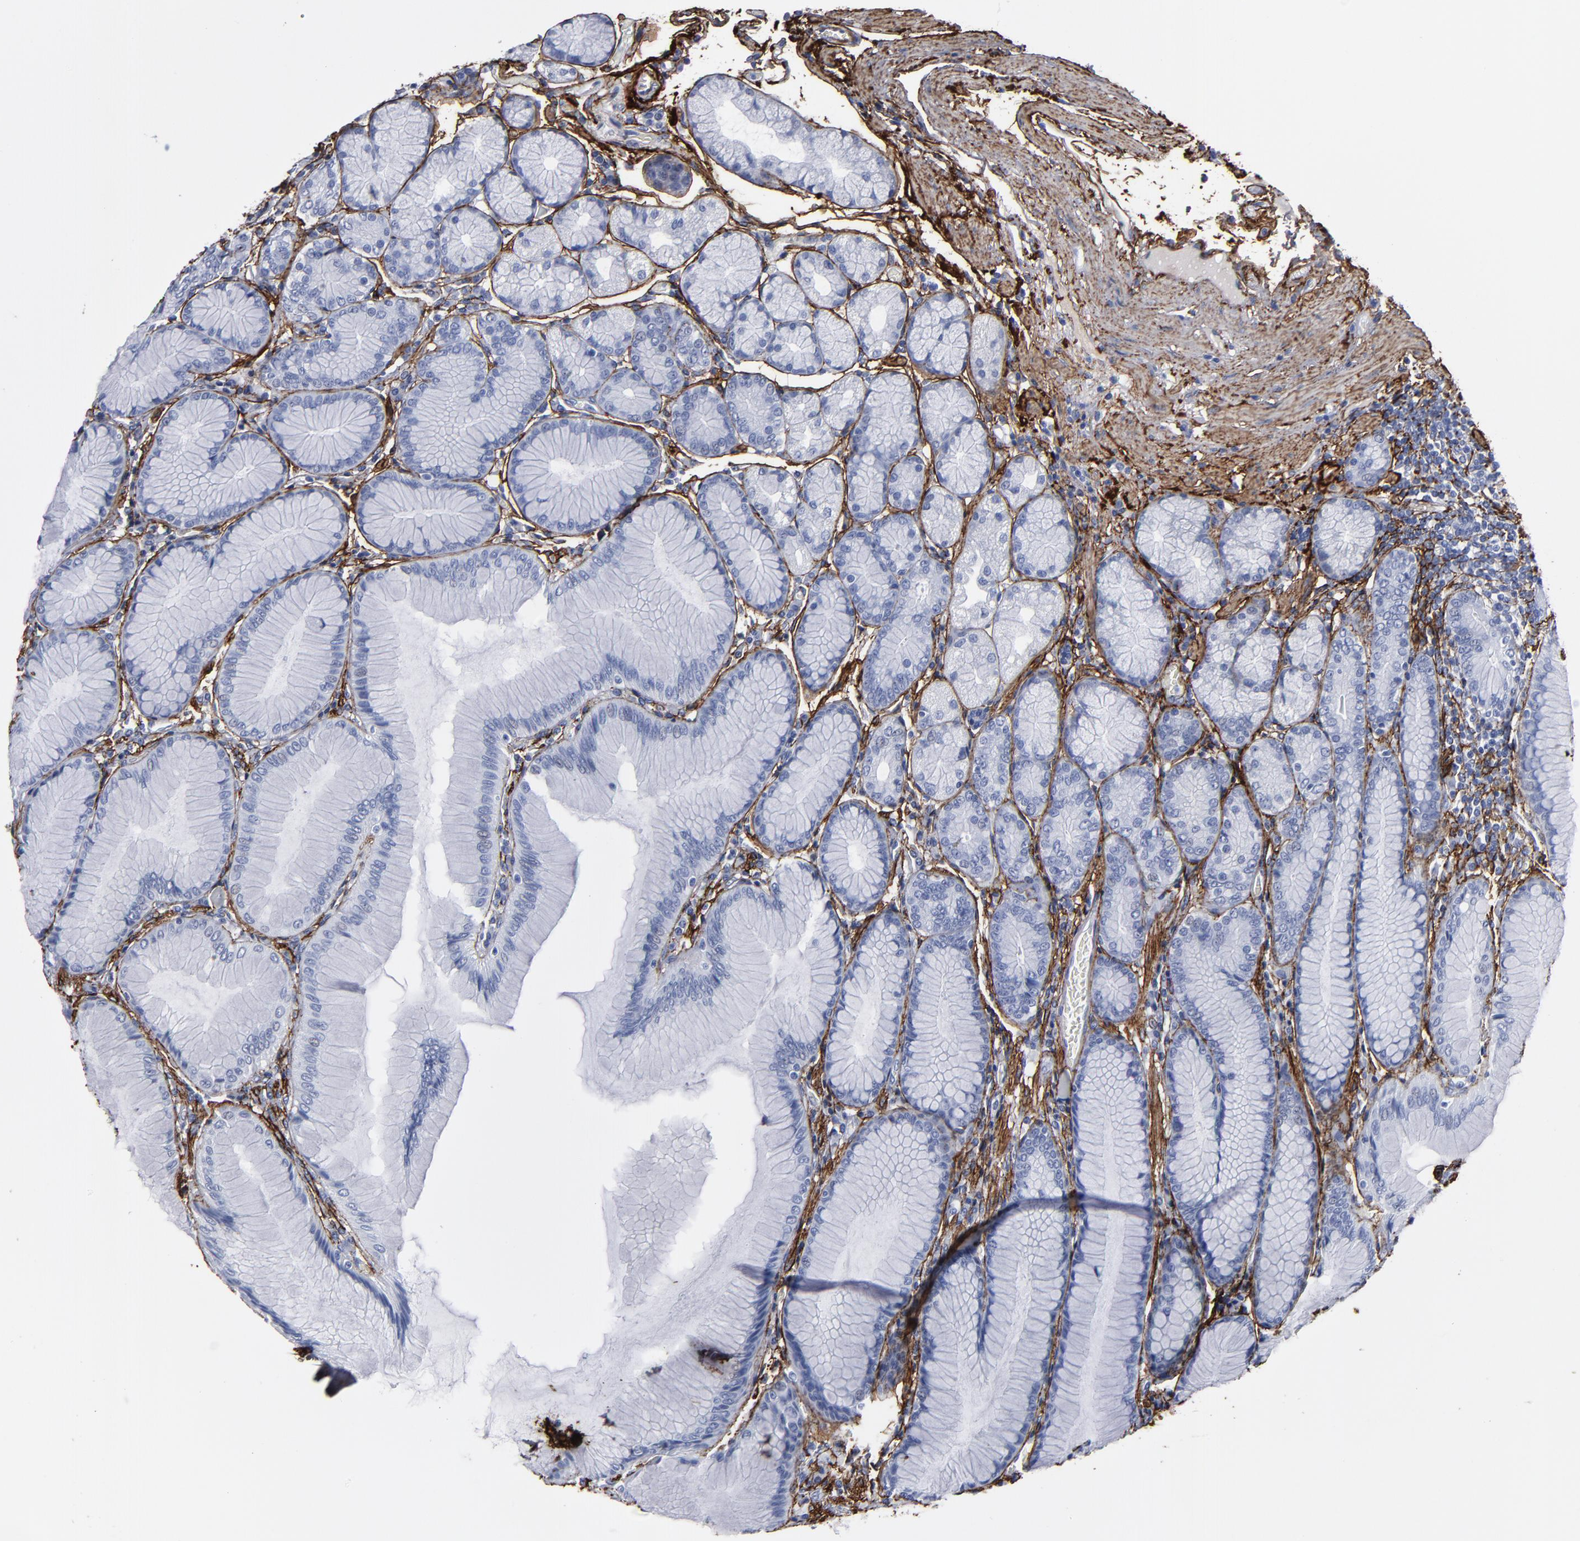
{"staining": {"intensity": "negative", "quantity": "none", "location": "none"}, "tissue": "stomach", "cell_type": "Glandular cells", "image_type": "normal", "snomed": [{"axis": "morphology", "description": "Normal tissue, NOS"}, {"axis": "topography", "description": "Stomach, lower"}], "caption": "Immunohistochemical staining of unremarkable human stomach demonstrates no significant staining in glandular cells.", "gene": "EMILIN1", "patient": {"sex": "female", "age": 93}}